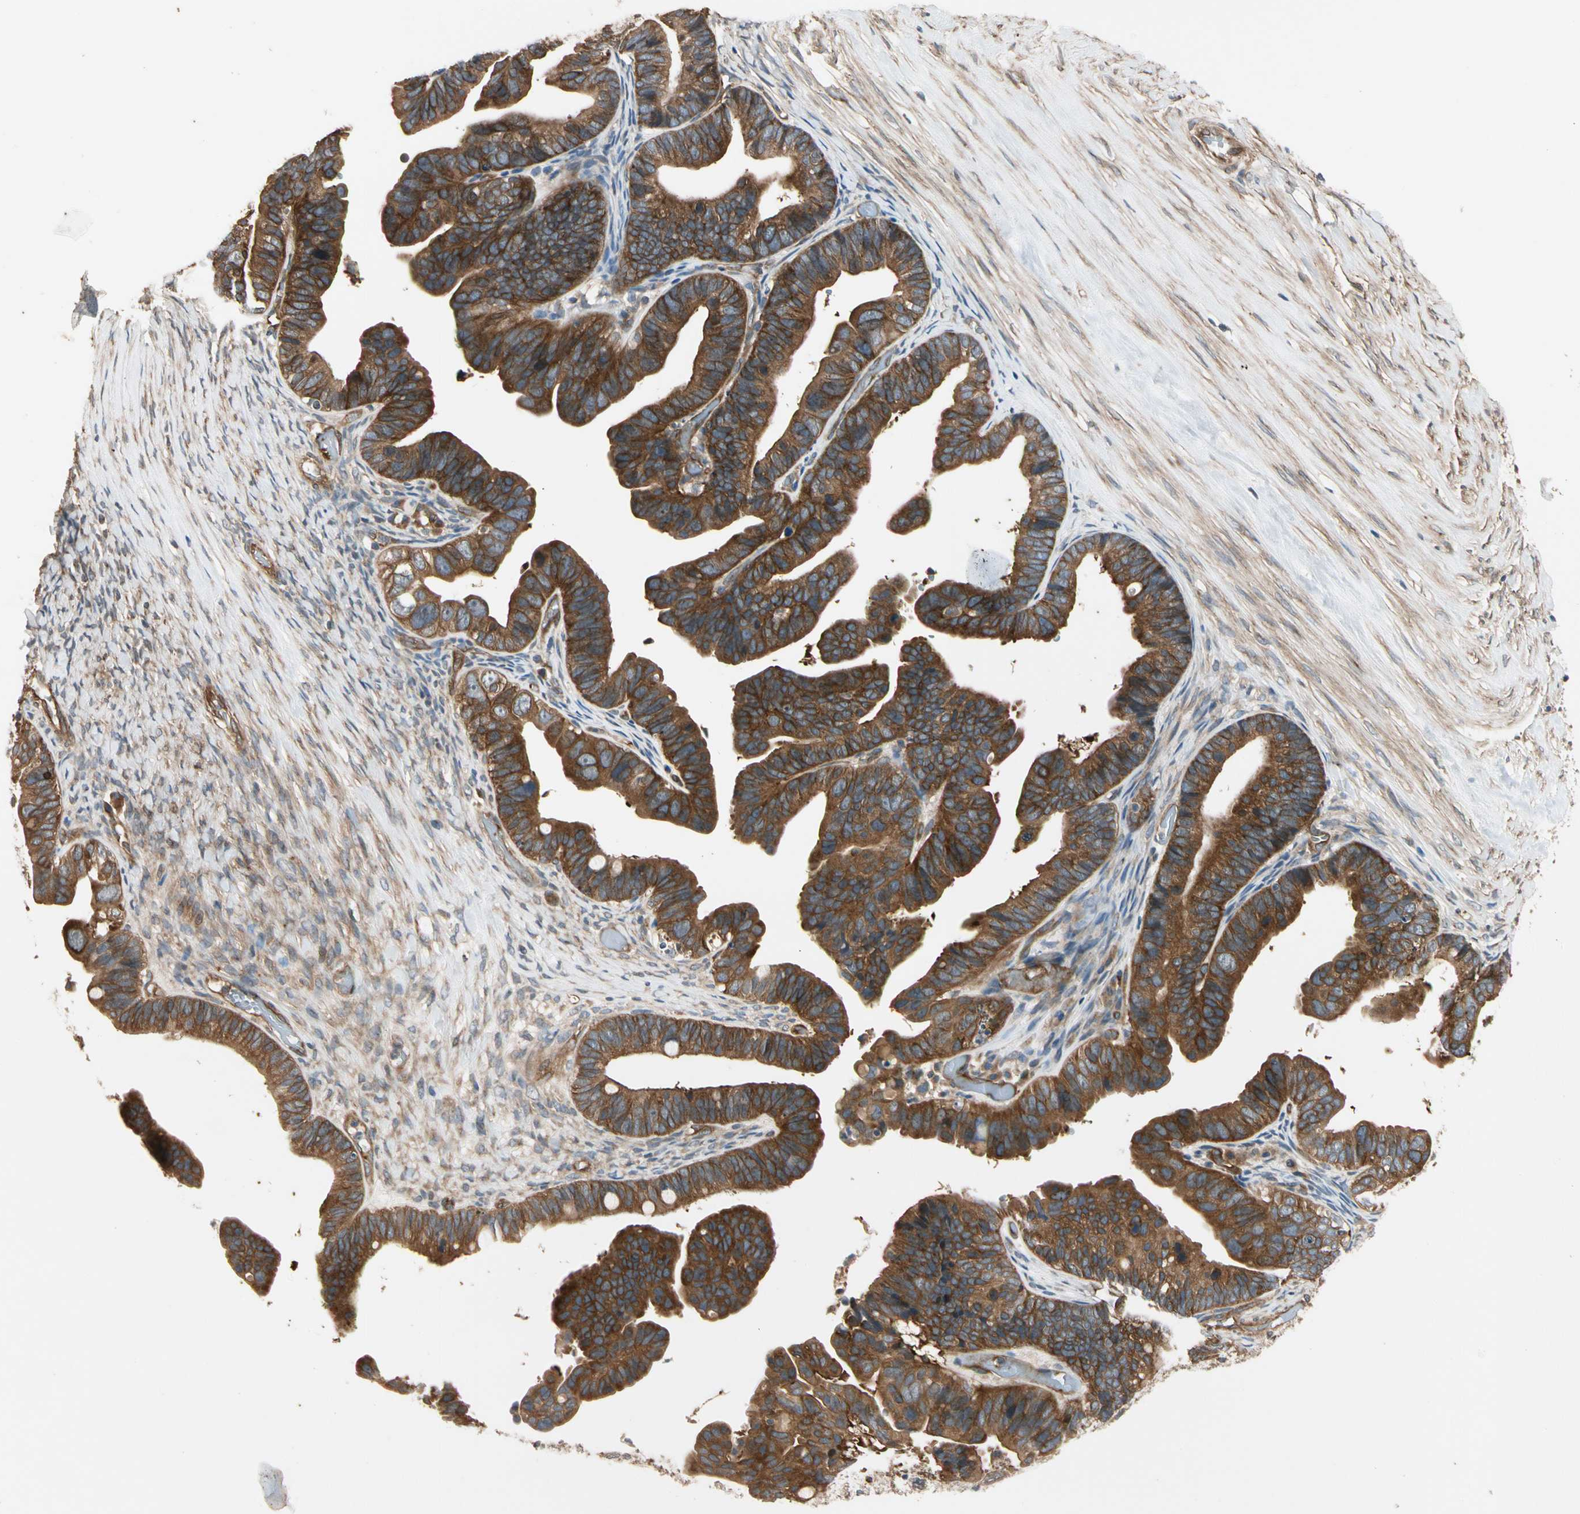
{"staining": {"intensity": "strong", "quantity": ">75%", "location": "cytoplasmic/membranous"}, "tissue": "ovarian cancer", "cell_type": "Tumor cells", "image_type": "cancer", "snomed": [{"axis": "morphology", "description": "Cystadenocarcinoma, serous, NOS"}, {"axis": "topography", "description": "Ovary"}], "caption": "Immunohistochemical staining of human ovarian serous cystadenocarcinoma shows high levels of strong cytoplasmic/membranous protein positivity in approximately >75% of tumor cells.", "gene": "ROCK2", "patient": {"sex": "female", "age": 56}}